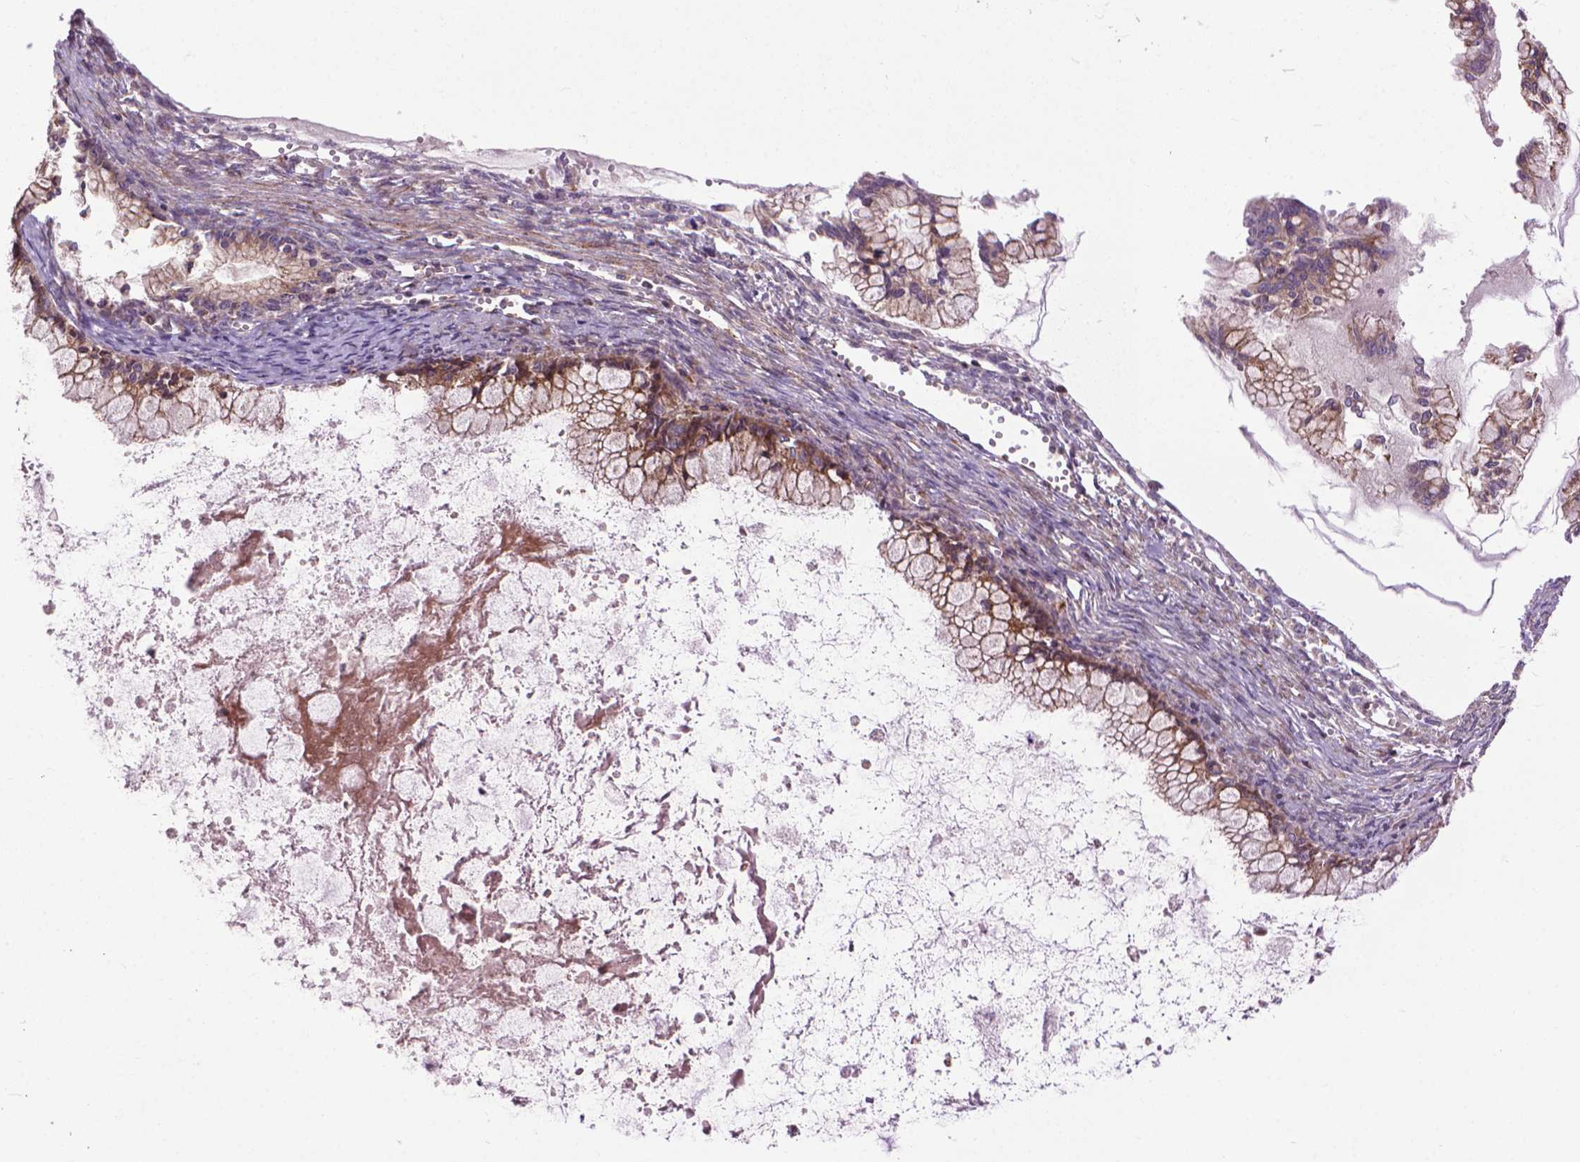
{"staining": {"intensity": "weak", "quantity": ">75%", "location": "cytoplasmic/membranous"}, "tissue": "ovarian cancer", "cell_type": "Tumor cells", "image_type": "cancer", "snomed": [{"axis": "morphology", "description": "Cystadenocarcinoma, mucinous, NOS"}, {"axis": "topography", "description": "Ovary"}], "caption": "Brown immunohistochemical staining in ovarian cancer demonstrates weak cytoplasmic/membranous staining in approximately >75% of tumor cells.", "gene": "MYH14", "patient": {"sex": "female", "age": 67}}